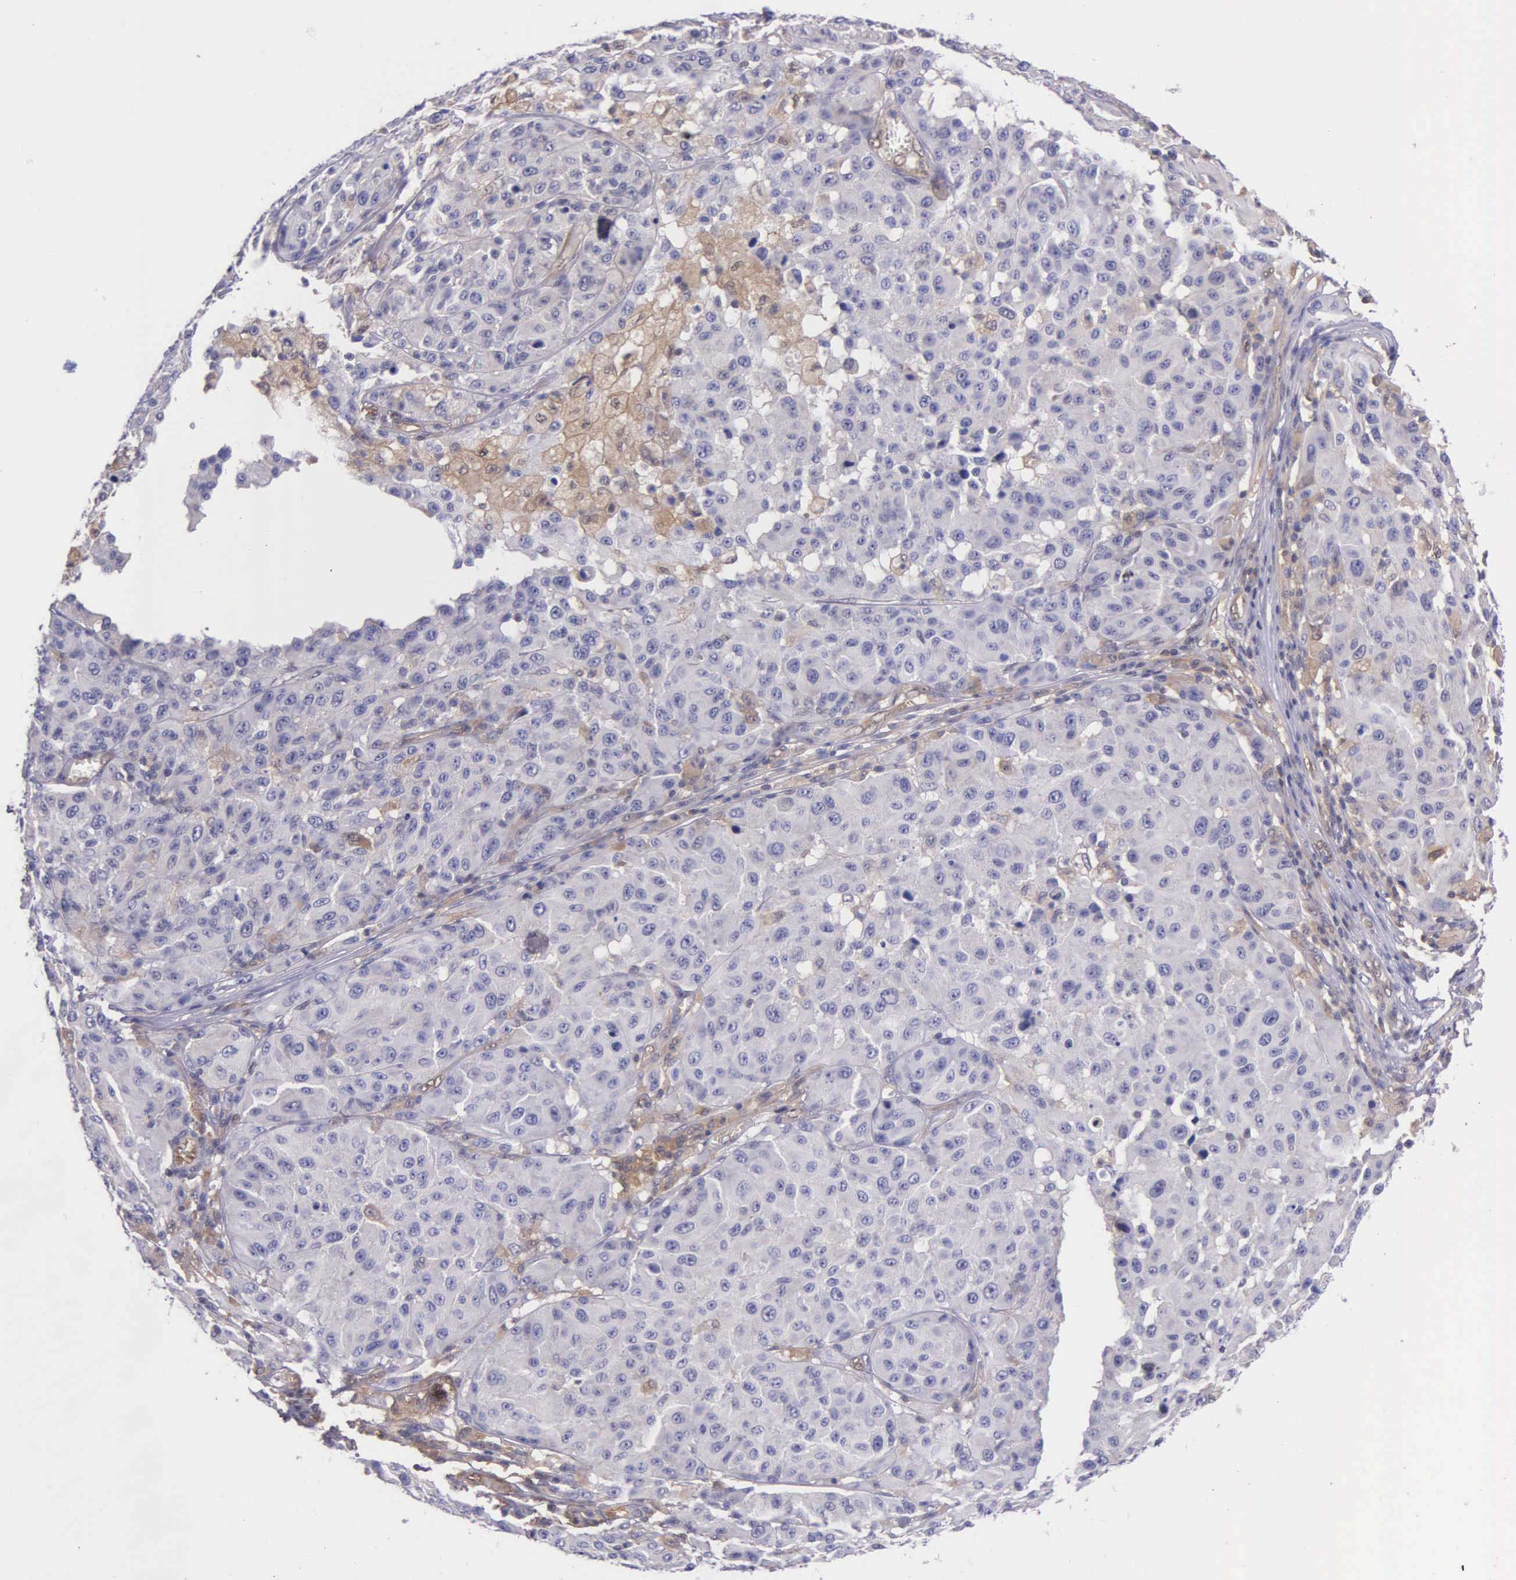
{"staining": {"intensity": "negative", "quantity": "none", "location": "none"}, "tissue": "melanoma", "cell_type": "Tumor cells", "image_type": "cancer", "snomed": [{"axis": "morphology", "description": "Malignant melanoma, NOS"}, {"axis": "topography", "description": "Skin"}], "caption": "Malignant melanoma was stained to show a protein in brown. There is no significant expression in tumor cells.", "gene": "GMPR2", "patient": {"sex": "female", "age": 77}}